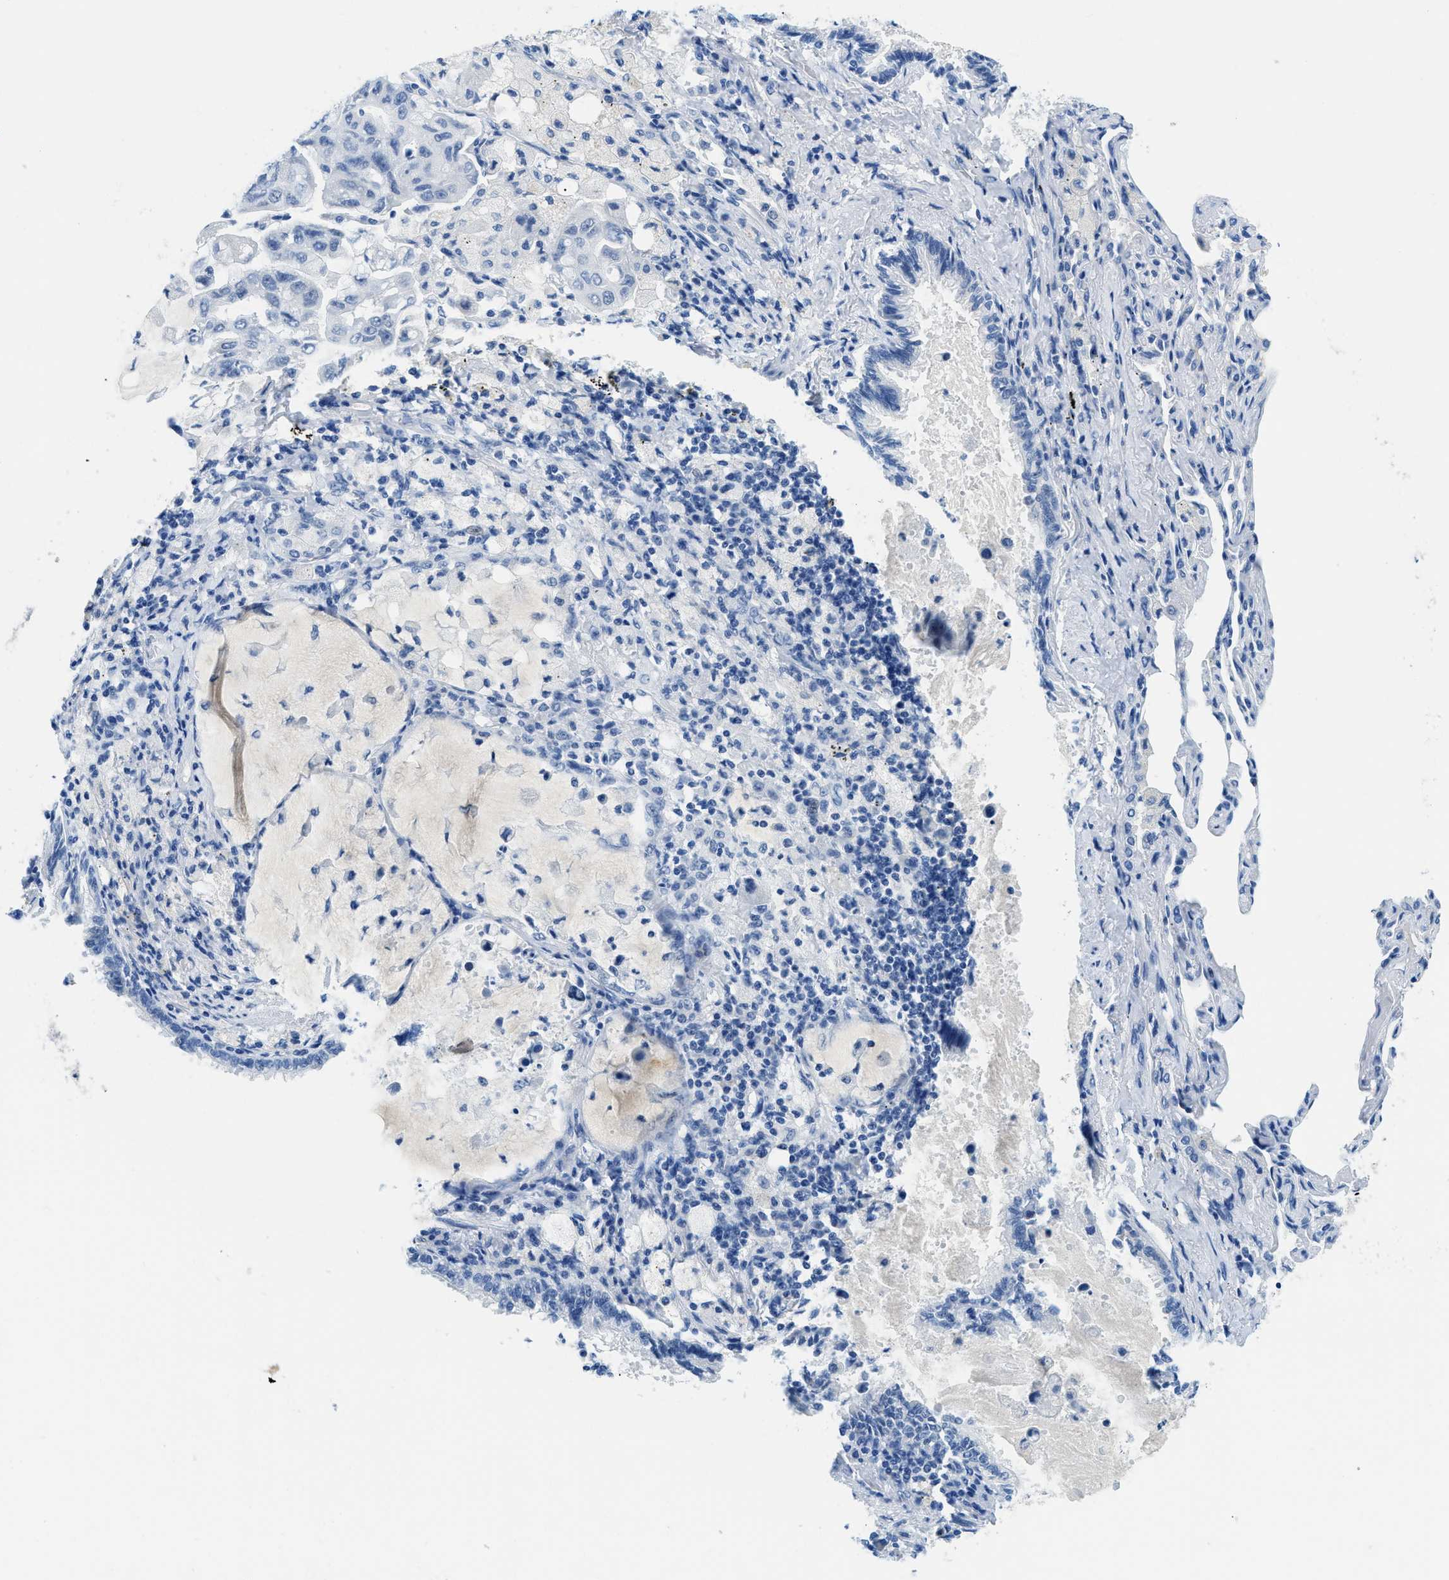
{"staining": {"intensity": "negative", "quantity": "none", "location": "none"}, "tissue": "lung cancer", "cell_type": "Tumor cells", "image_type": "cancer", "snomed": [{"axis": "morphology", "description": "Adenocarcinoma, NOS"}, {"axis": "topography", "description": "Lung"}], "caption": "Immunohistochemistry micrograph of neoplastic tissue: adenocarcinoma (lung) stained with DAB displays no significant protein expression in tumor cells.", "gene": "MBL2", "patient": {"sex": "male", "age": 64}}